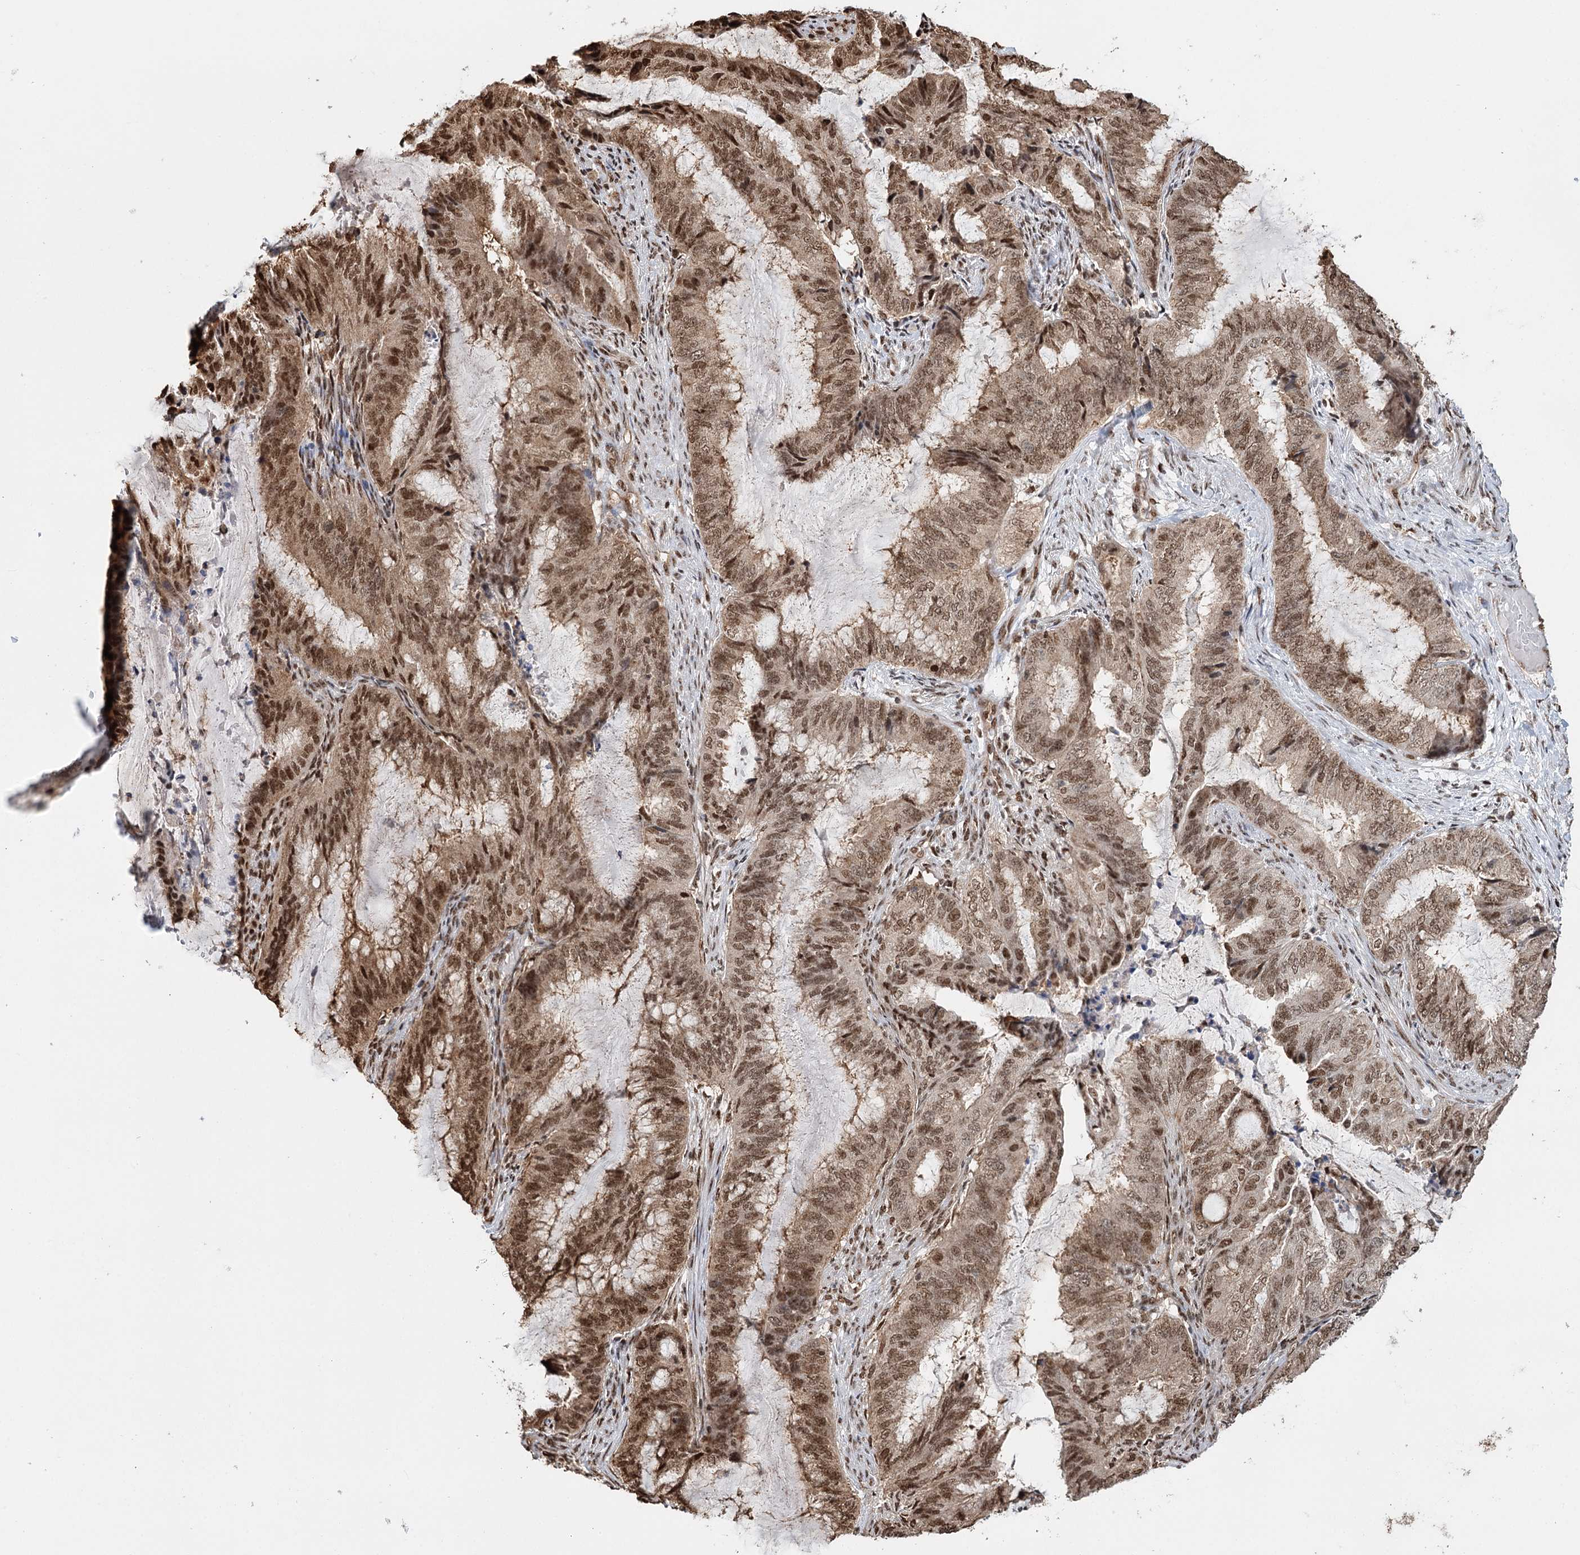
{"staining": {"intensity": "moderate", "quantity": ">75%", "location": "cytoplasmic/membranous,nuclear"}, "tissue": "endometrial cancer", "cell_type": "Tumor cells", "image_type": "cancer", "snomed": [{"axis": "morphology", "description": "Adenocarcinoma, NOS"}, {"axis": "topography", "description": "Endometrium"}], "caption": "Tumor cells show moderate cytoplasmic/membranous and nuclear expression in approximately >75% of cells in adenocarcinoma (endometrial).", "gene": "RPS27A", "patient": {"sex": "female", "age": 51}}